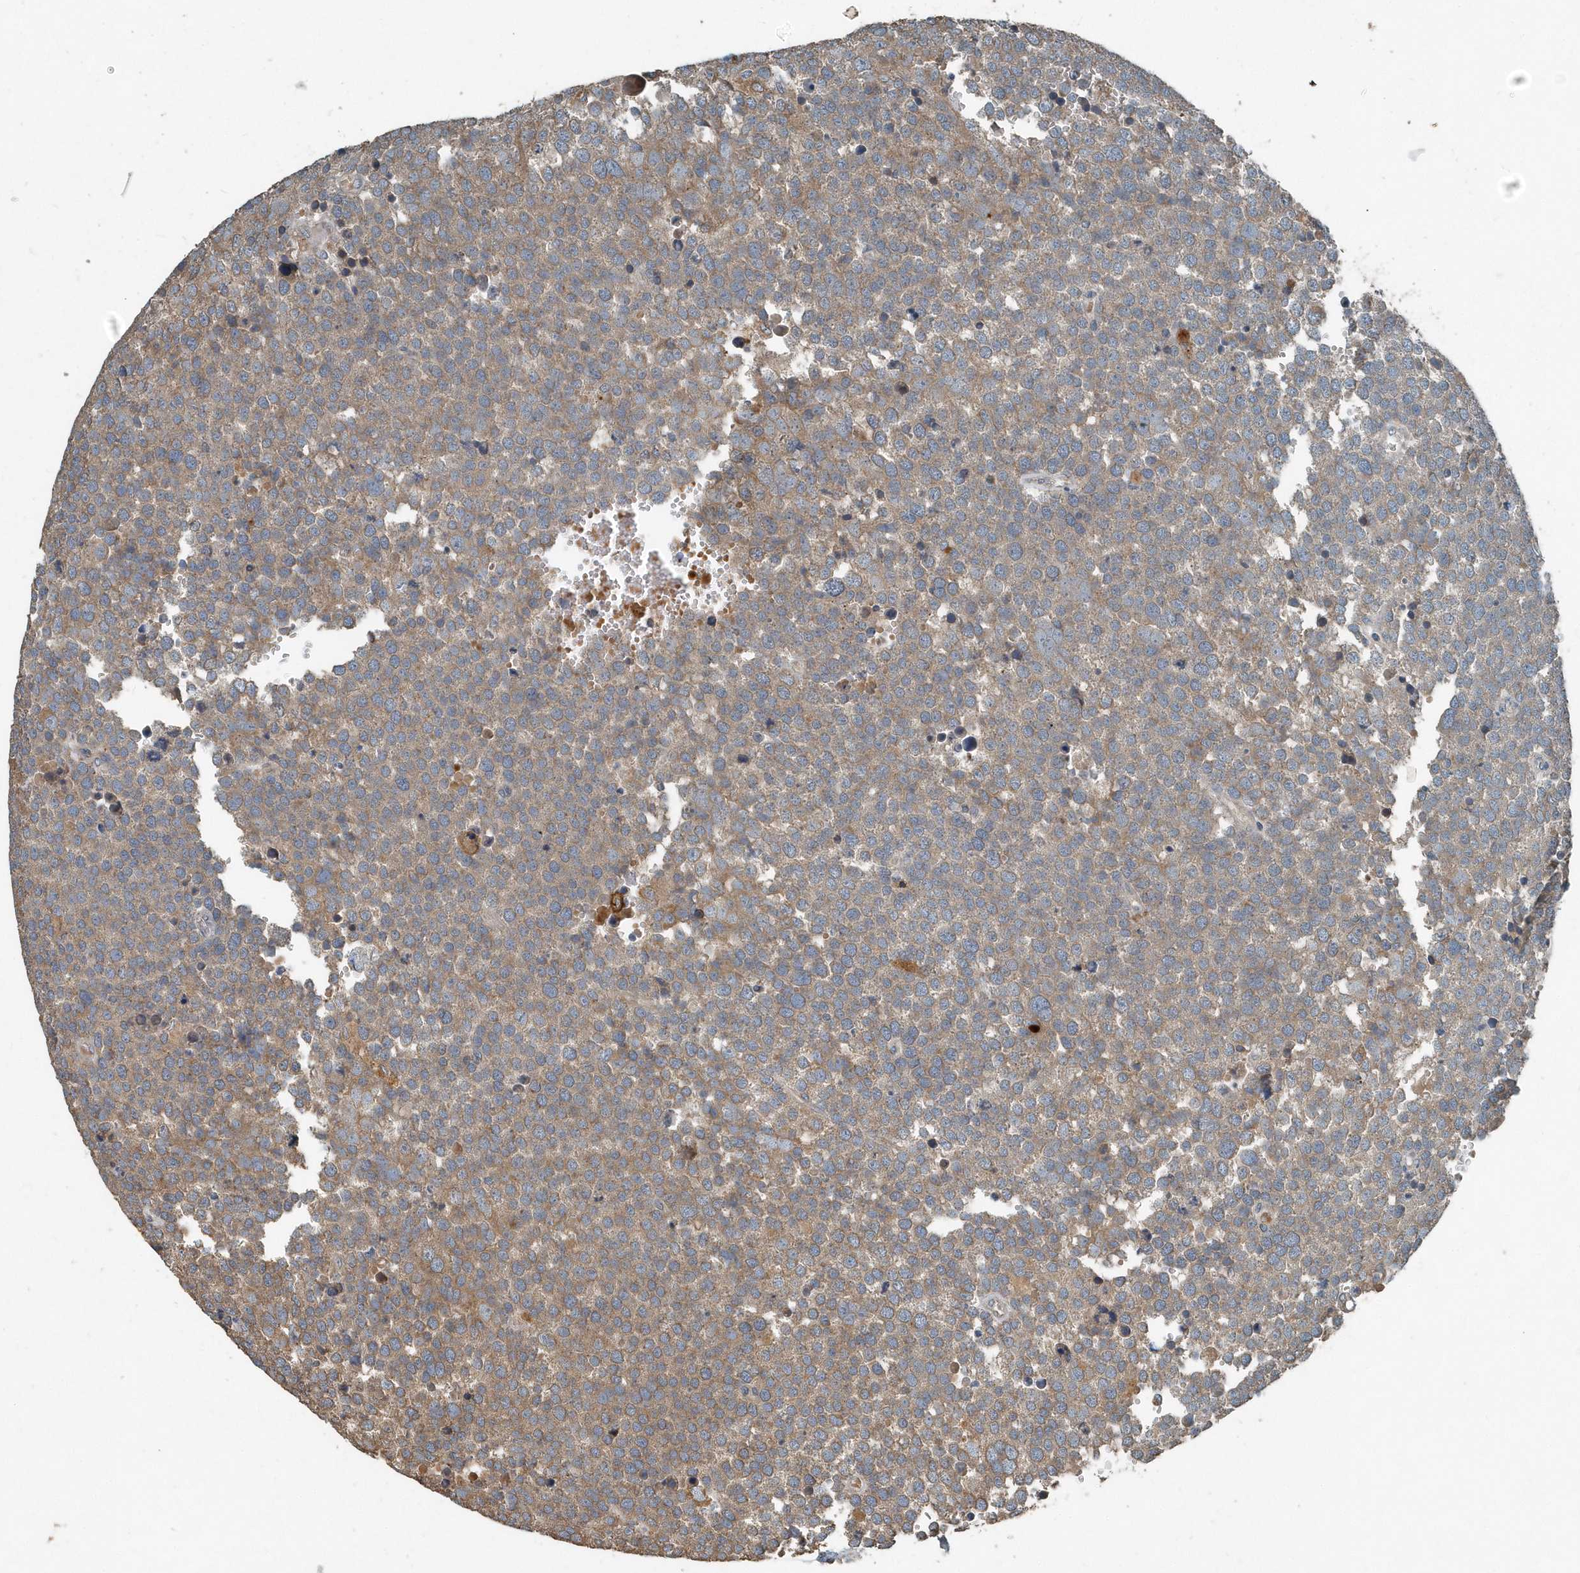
{"staining": {"intensity": "moderate", "quantity": ">75%", "location": "cytoplasmic/membranous"}, "tissue": "testis cancer", "cell_type": "Tumor cells", "image_type": "cancer", "snomed": [{"axis": "morphology", "description": "Seminoma, NOS"}, {"axis": "topography", "description": "Testis"}], "caption": "Protein expression analysis of human testis cancer (seminoma) reveals moderate cytoplasmic/membranous expression in approximately >75% of tumor cells.", "gene": "SCFD2", "patient": {"sex": "male", "age": 71}}